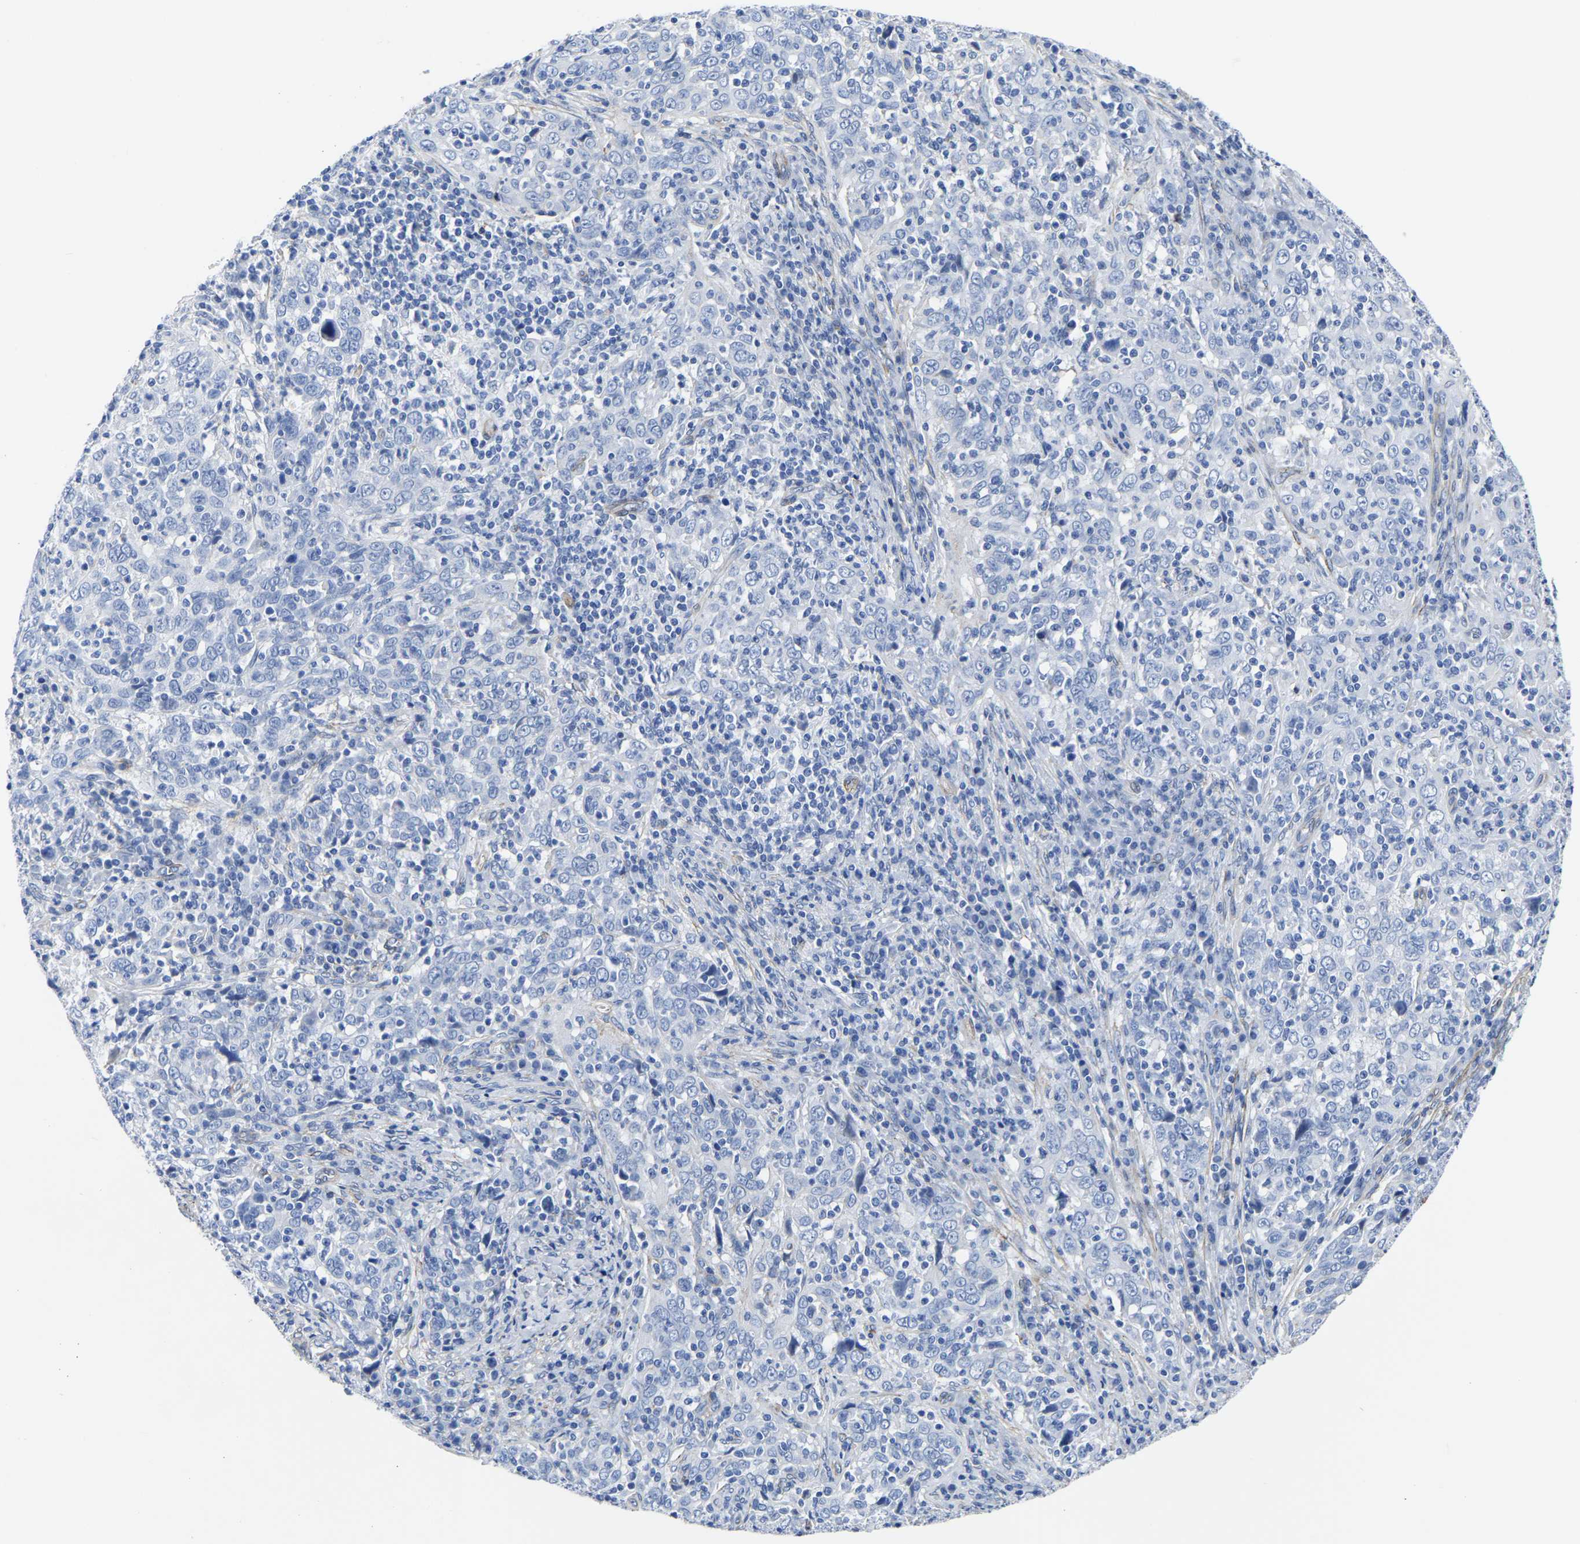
{"staining": {"intensity": "negative", "quantity": "none", "location": "none"}, "tissue": "cervical cancer", "cell_type": "Tumor cells", "image_type": "cancer", "snomed": [{"axis": "morphology", "description": "Squamous cell carcinoma, NOS"}, {"axis": "topography", "description": "Cervix"}], "caption": "There is no significant positivity in tumor cells of cervical squamous cell carcinoma.", "gene": "SLC45A3", "patient": {"sex": "female", "age": 46}}